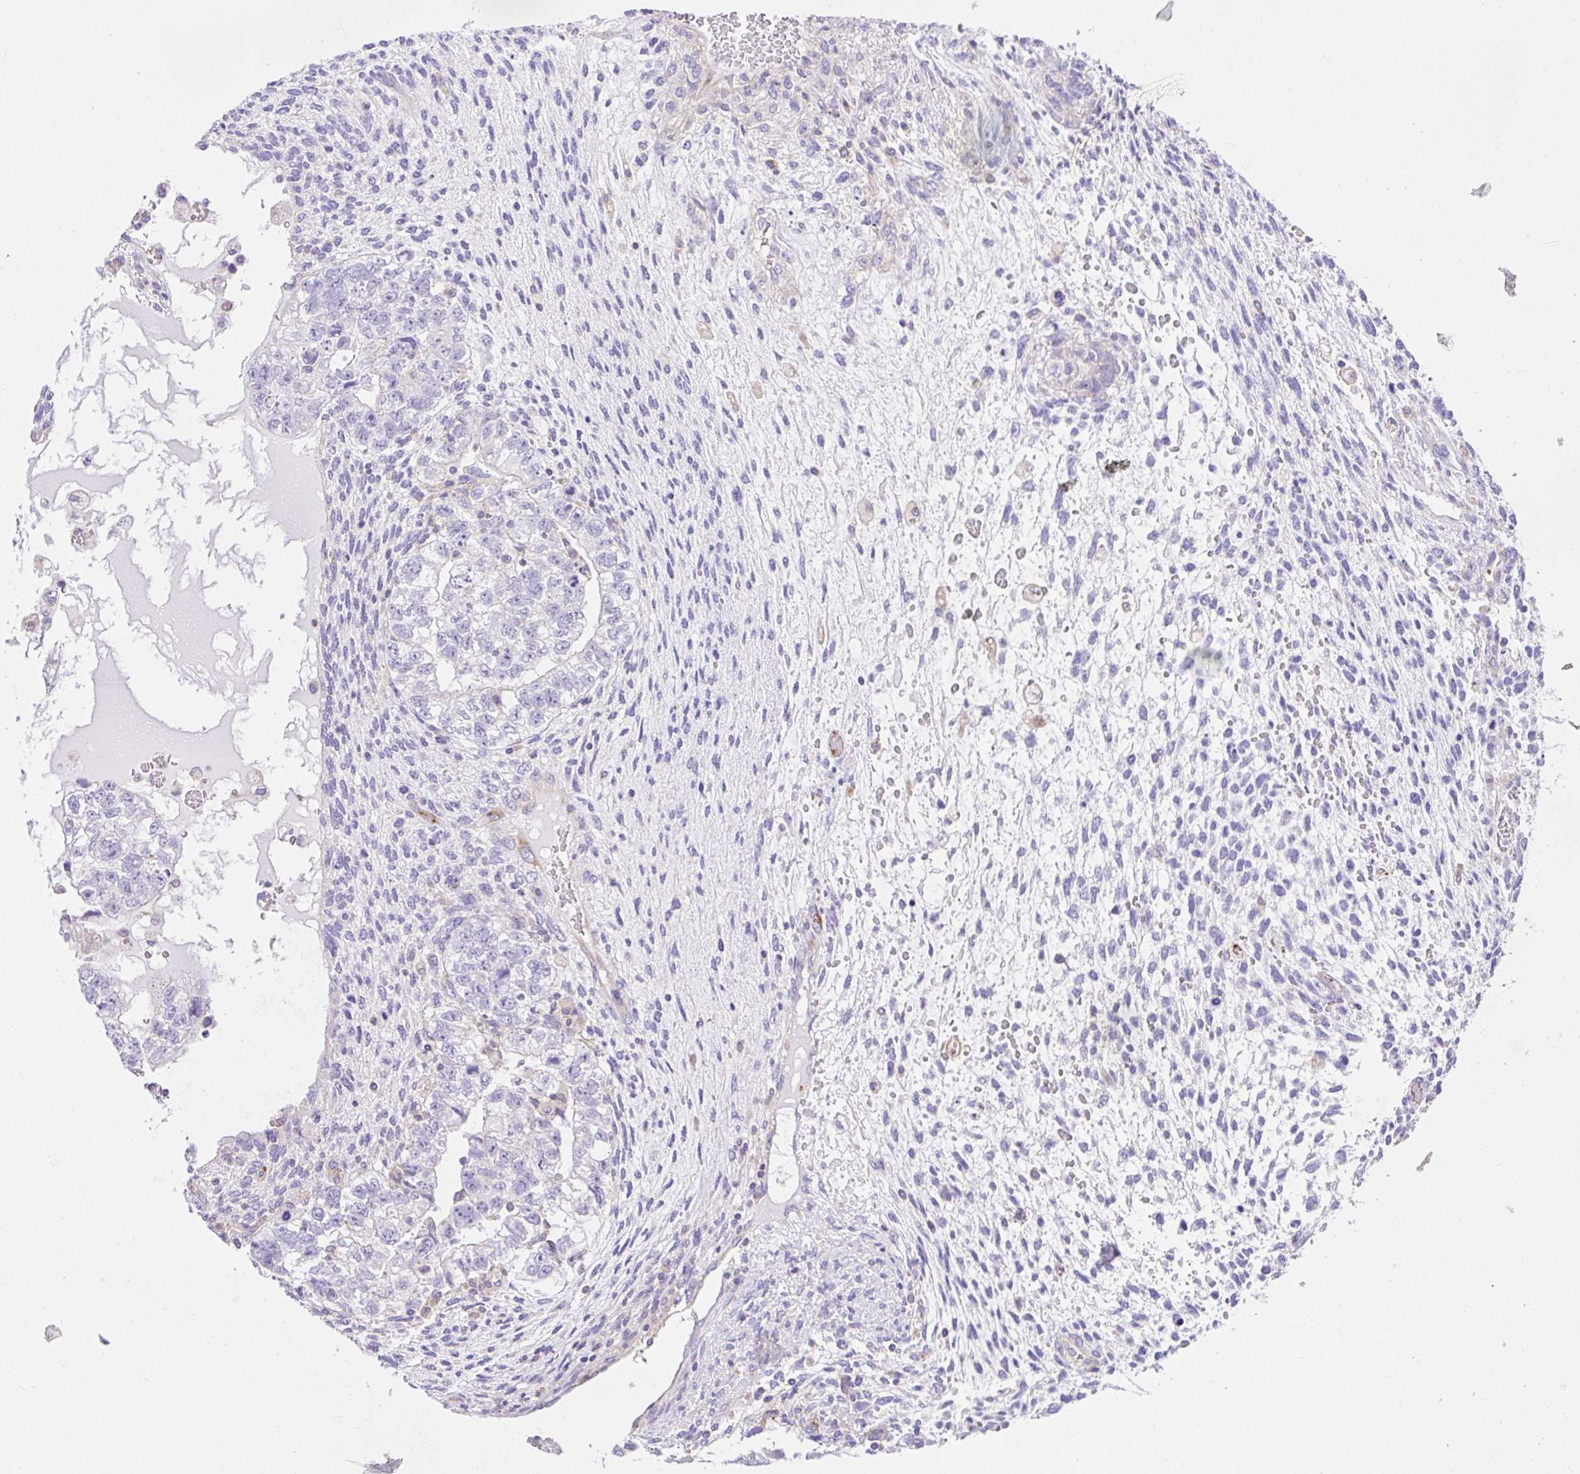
{"staining": {"intensity": "negative", "quantity": "none", "location": "none"}, "tissue": "testis cancer", "cell_type": "Tumor cells", "image_type": "cancer", "snomed": [{"axis": "morphology", "description": "Normal tissue, NOS"}, {"axis": "morphology", "description": "Carcinoma, Embryonal, NOS"}, {"axis": "topography", "description": "Testis"}], "caption": "This is a micrograph of immunohistochemistry staining of testis embryonal carcinoma, which shows no positivity in tumor cells.", "gene": "CCDC142", "patient": {"sex": "male", "age": 36}}